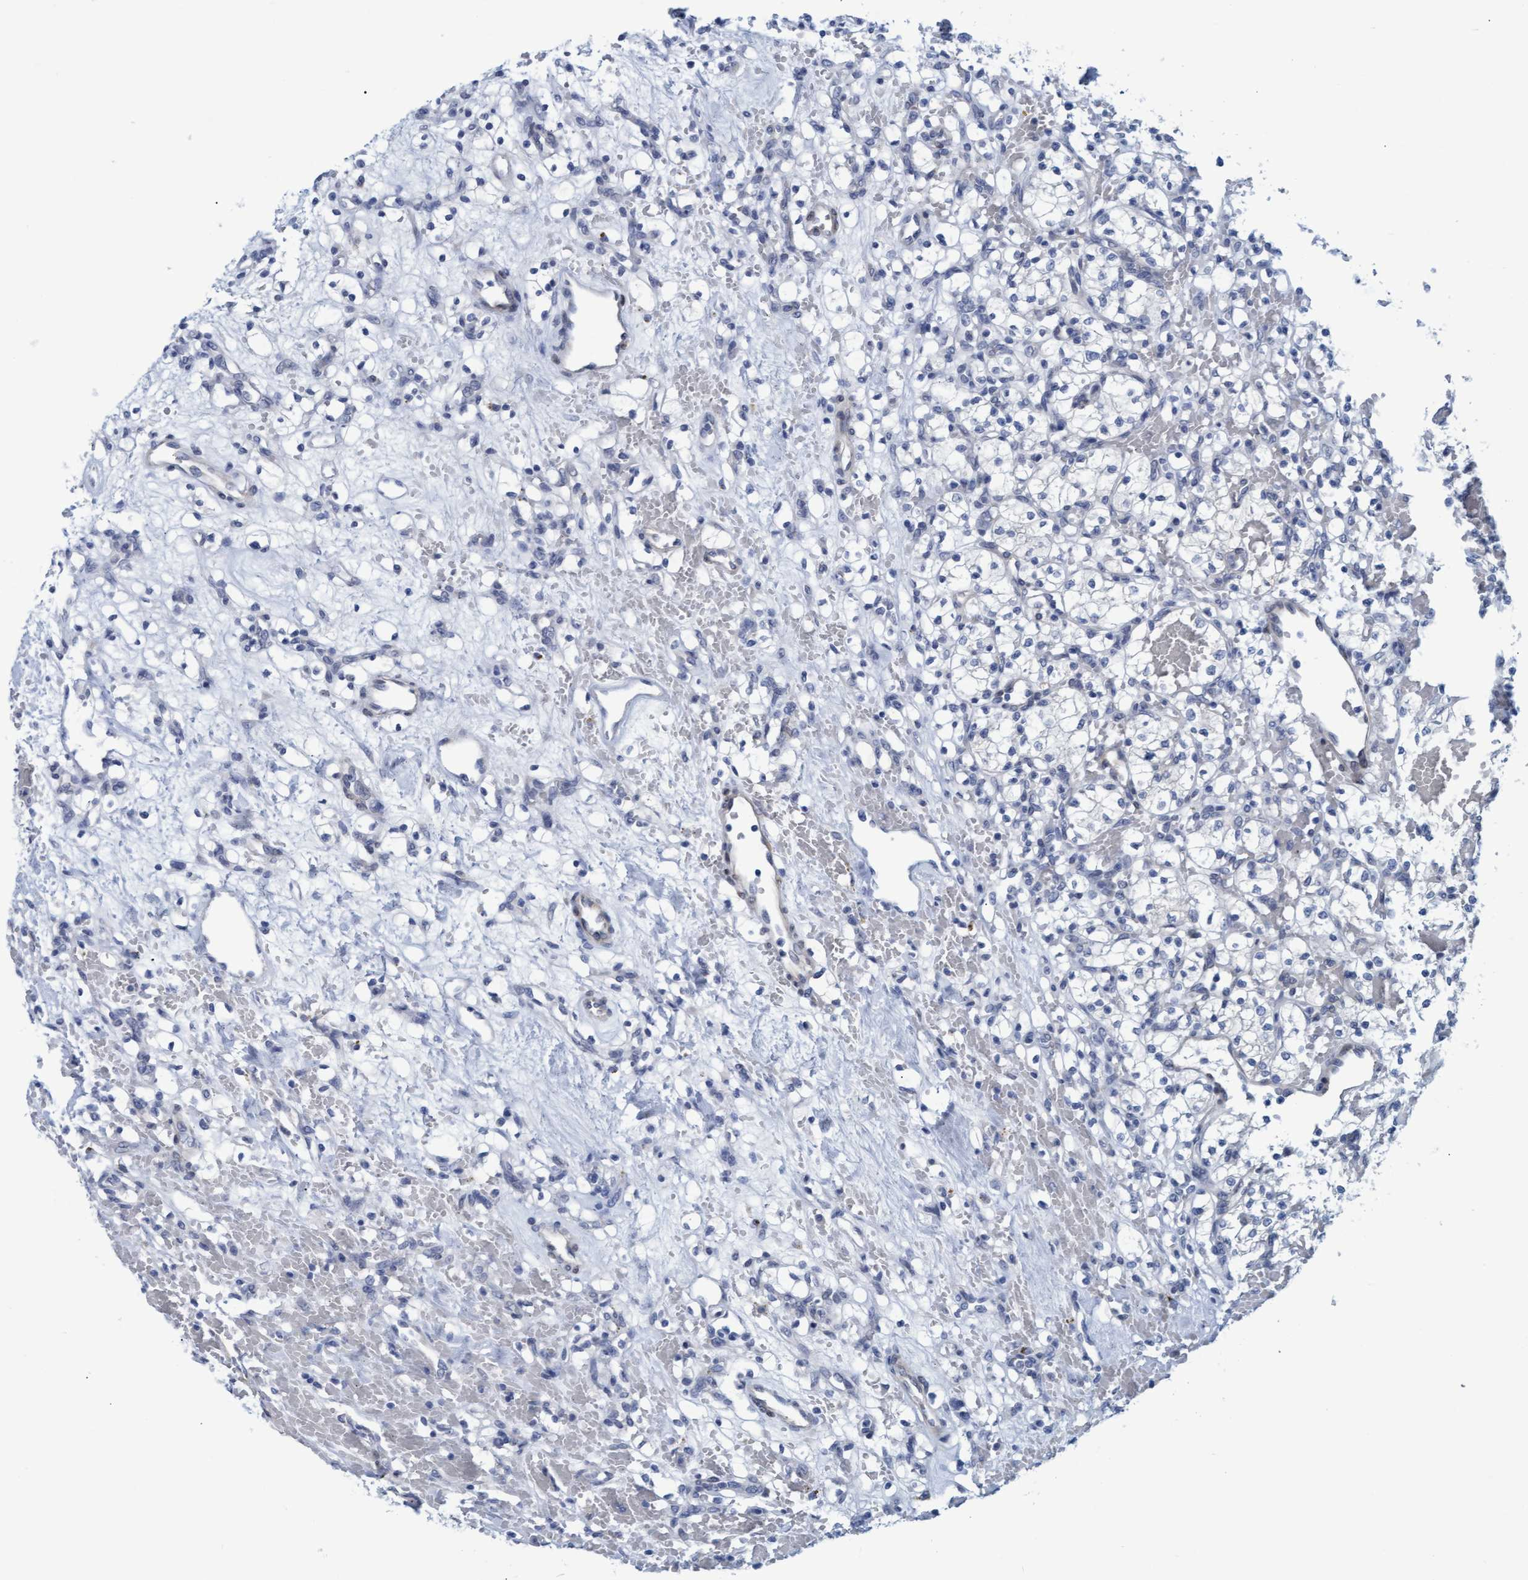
{"staining": {"intensity": "negative", "quantity": "none", "location": "none"}, "tissue": "renal cancer", "cell_type": "Tumor cells", "image_type": "cancer", "snomed": [{"axis": "morphology", "description": "Adenocarcinoma, NOS"}, {"axis": "topography", "description": "Kidney"}], "caption": "Tumor cells are negative for brown protein staining in renal cancer.", "gene": "SSTR3", "patient": {"sex": "female", "age": 60}}